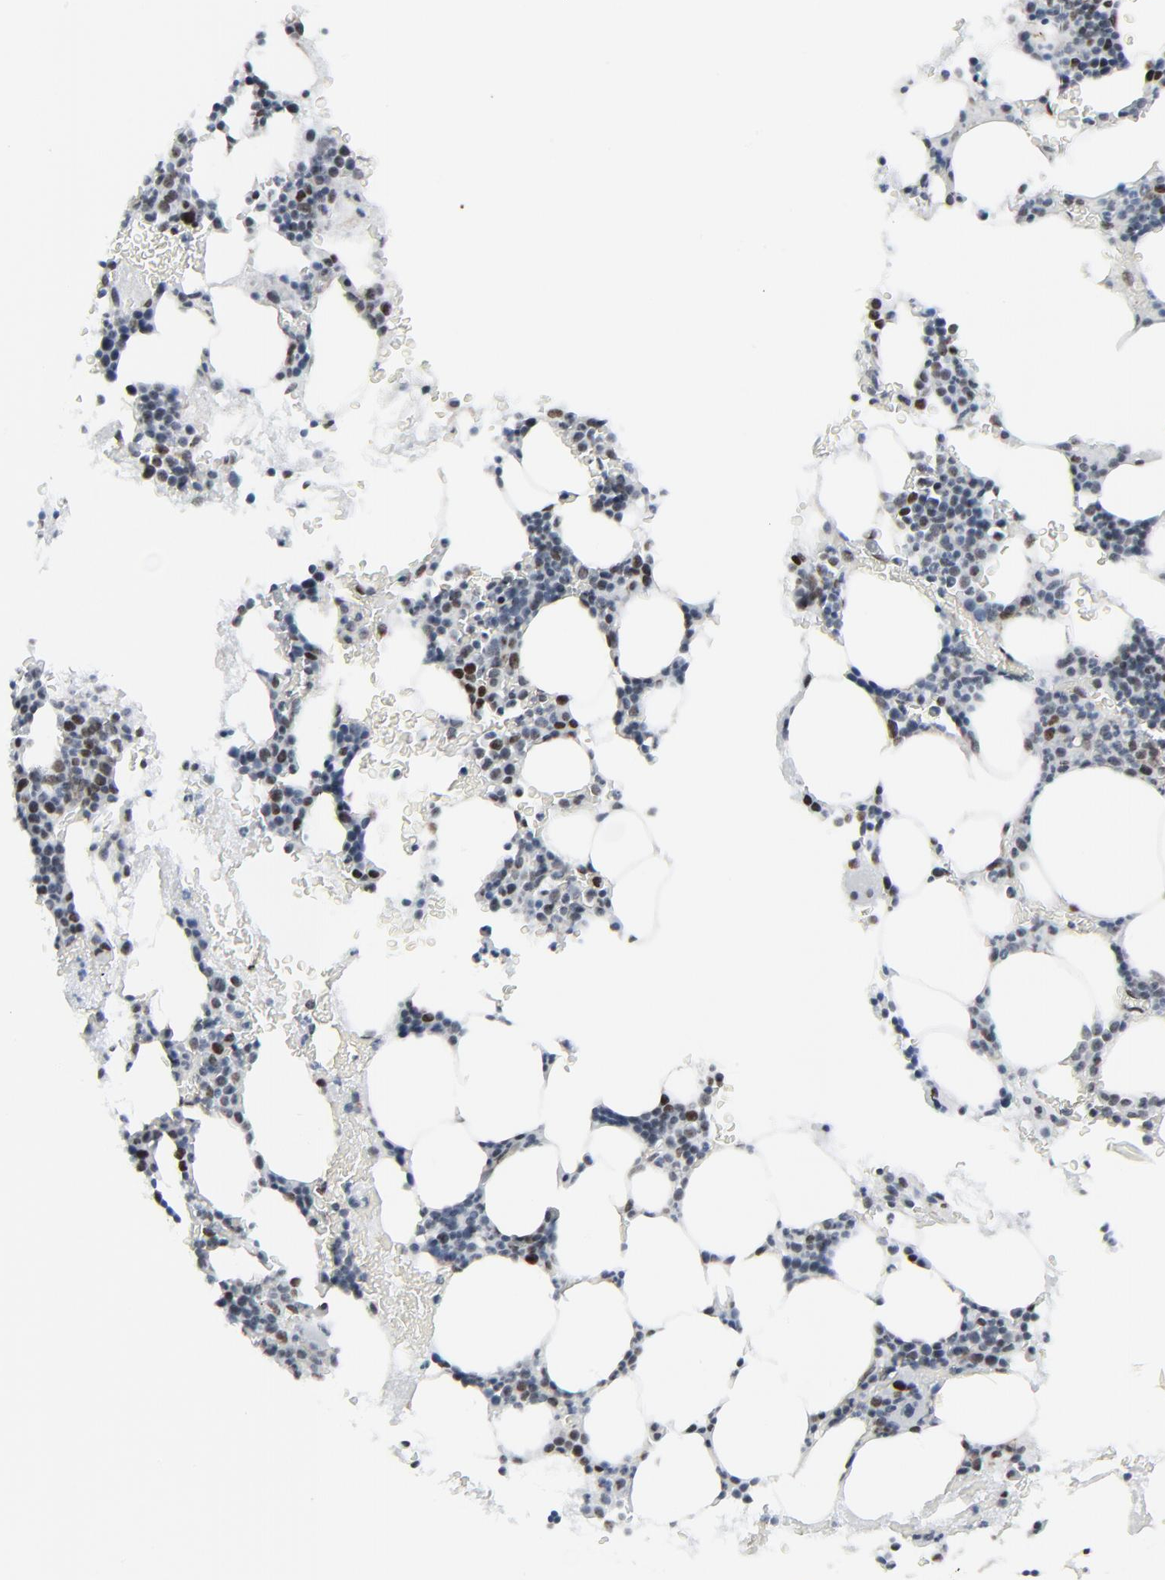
{"staining": {"intensity": "moderate", "quantity": "<25%", "location": "nuclear"}, "tissue": "bone marrow", "cell_type": "Hematopoietic cells", "image_type": "normal", "snomed": [{"axis": "morphology", "description": "Normal tissue, NOS"}, {"axis": "topography", "description": "Bone marrow"}], "caption": "Immunohistochemistry (IHC) histopathology image of normal bone marrow stained for a protein (brown), which reveals low levels of moderate nuclear positivity in approximately <25% of hematopoietic cells.", "gene": "FBXO28", "patient": {"sex": "male", "age": 78}}